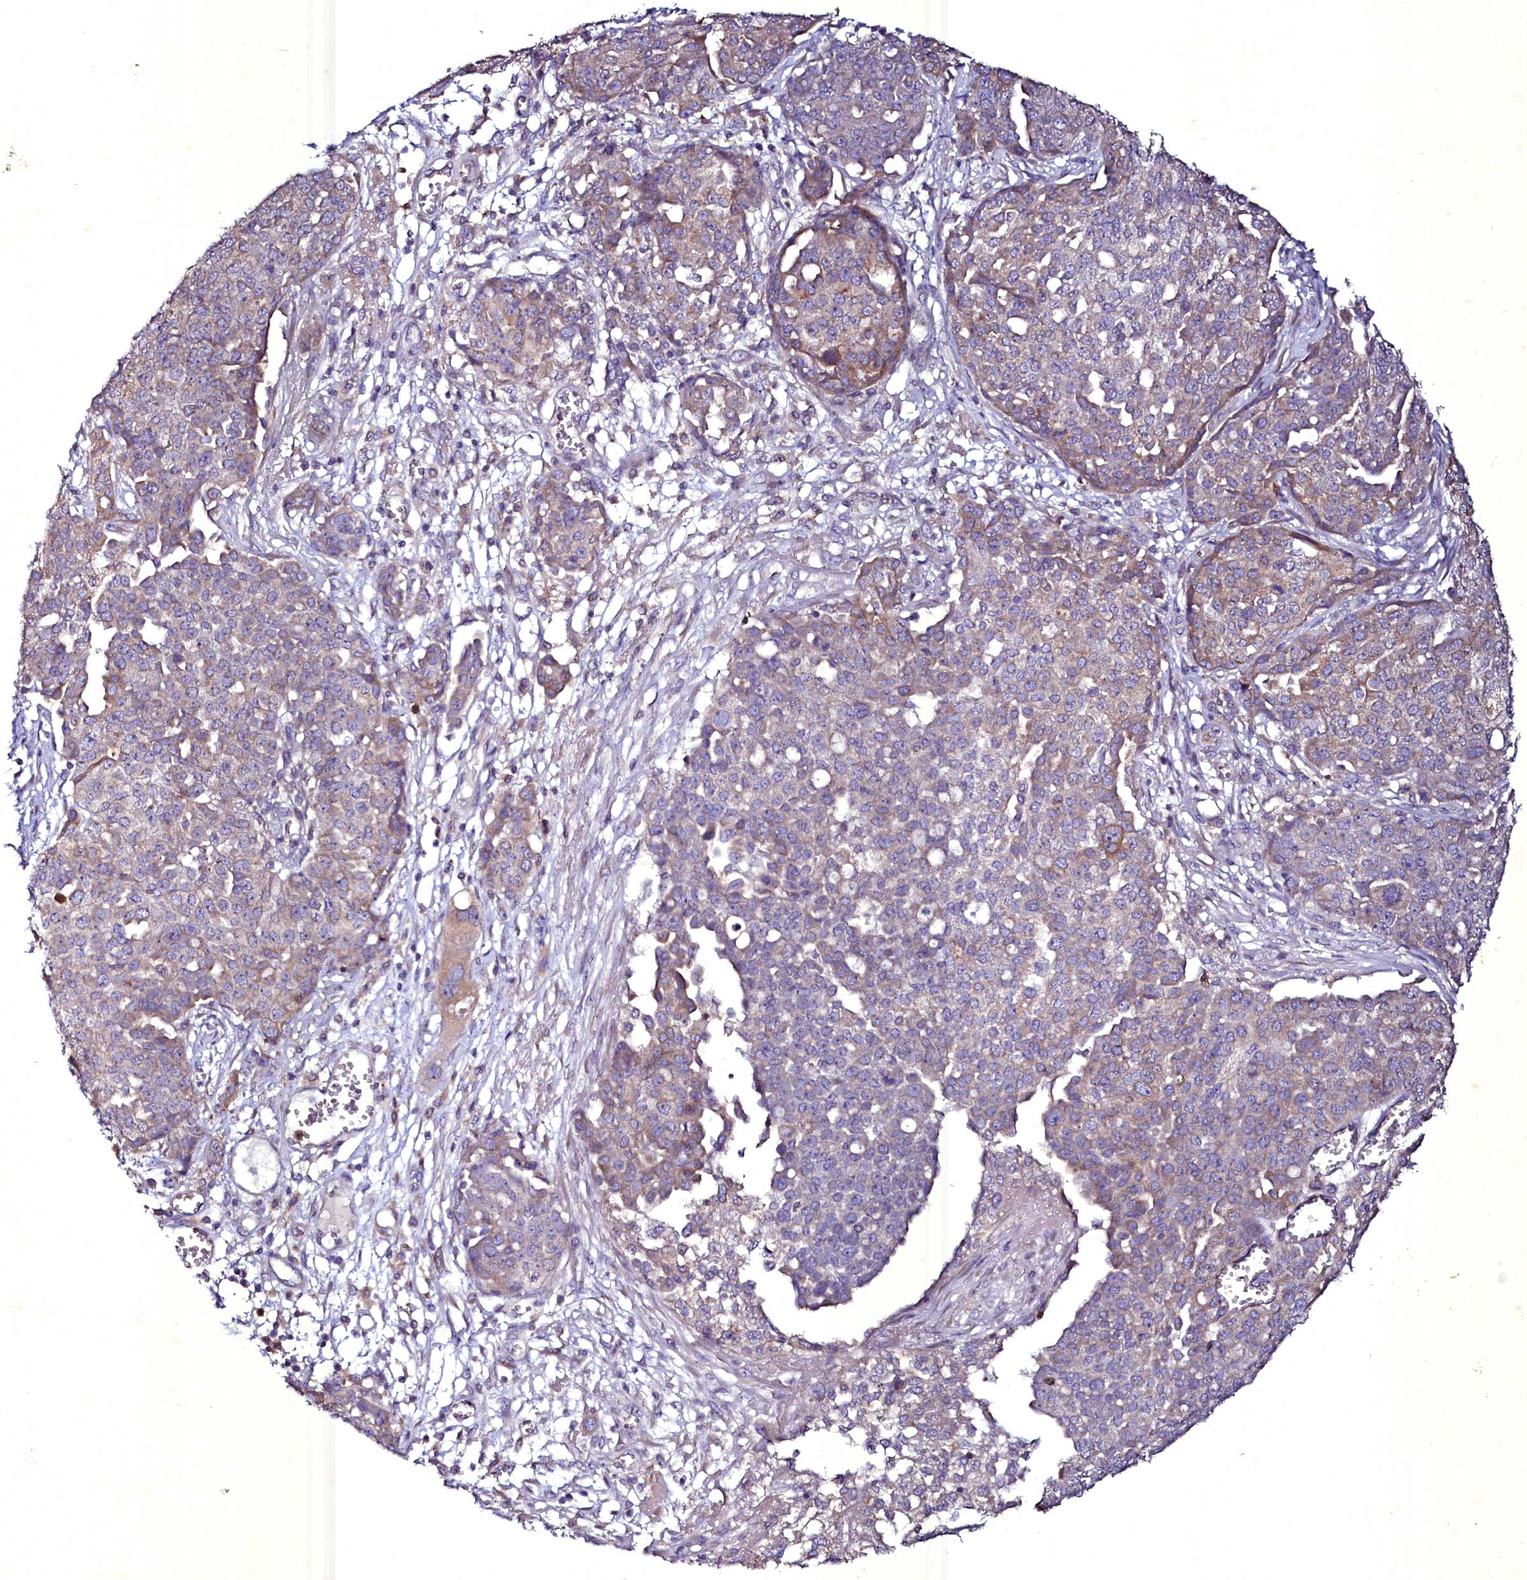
{"staining": {"intensity": "weak", "quantity": "25%-75%", "location": "cytoplasmic/membranous"}, "tissue": "ovarian cancer", "cell_type": "Tumor cells", "image_type": "cancer", "snomed": [{"axis": "morphology", "description": "Cystadenocarcinoma, serous, NOS"}, {"axis": "topography", "description": "Soft tissue"}, {"axis": "topography", "description": "Ovary"}], "caption": "The immunohistochemical stain highlights weak cytoplasmic/membranous positivity in tumor cells of ovarian serous cystadenocarcinoma tissue. (DAB IHC, brown staining for protein, blue staining for nuclei).", "gene": "SELENOT", "patient": {"sex": "female", "age": 57}}